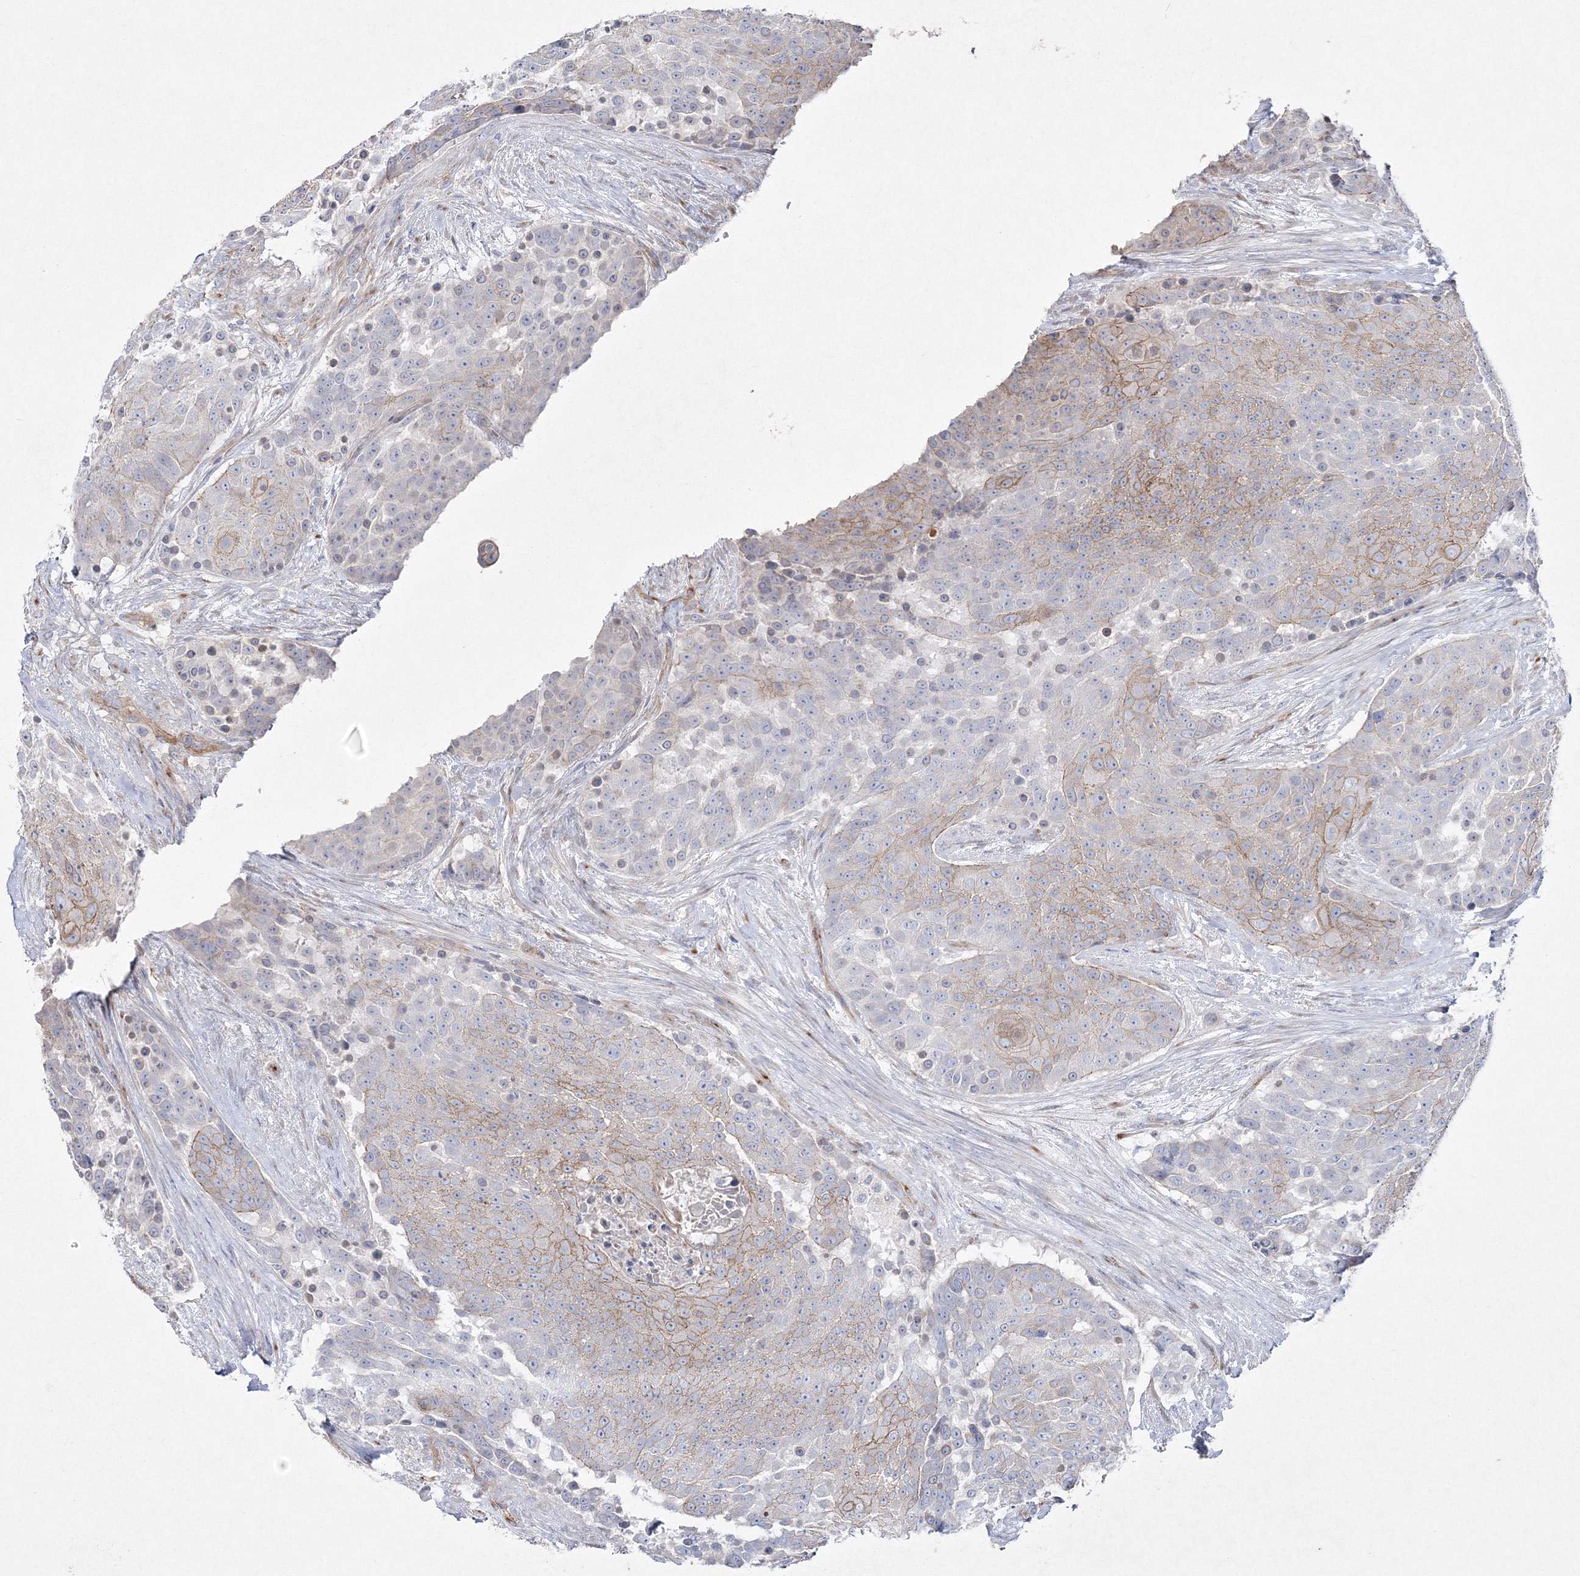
{"staining": {"intensity": "moderate", "quantity": "<25%", "location": "cytoplasmic/membranous"}, "tissue": "urothelial cancer", "cell_type": "Tumor cells", "image_type": "cancer", "snomed": [{"axis": "morphology", "description": "Urothelial carcinoma, High grade"}, {"axis": "topography", "description": "Urinary bladder"}], "caption": "The histopathology image exhibits staining of urothelial cancer, revealing moderate cytoplasmic/membranous protein staining (brown color) within tumor cells.", "gene": "NAA40", "patient": {"sex": "female", "age": 63}}